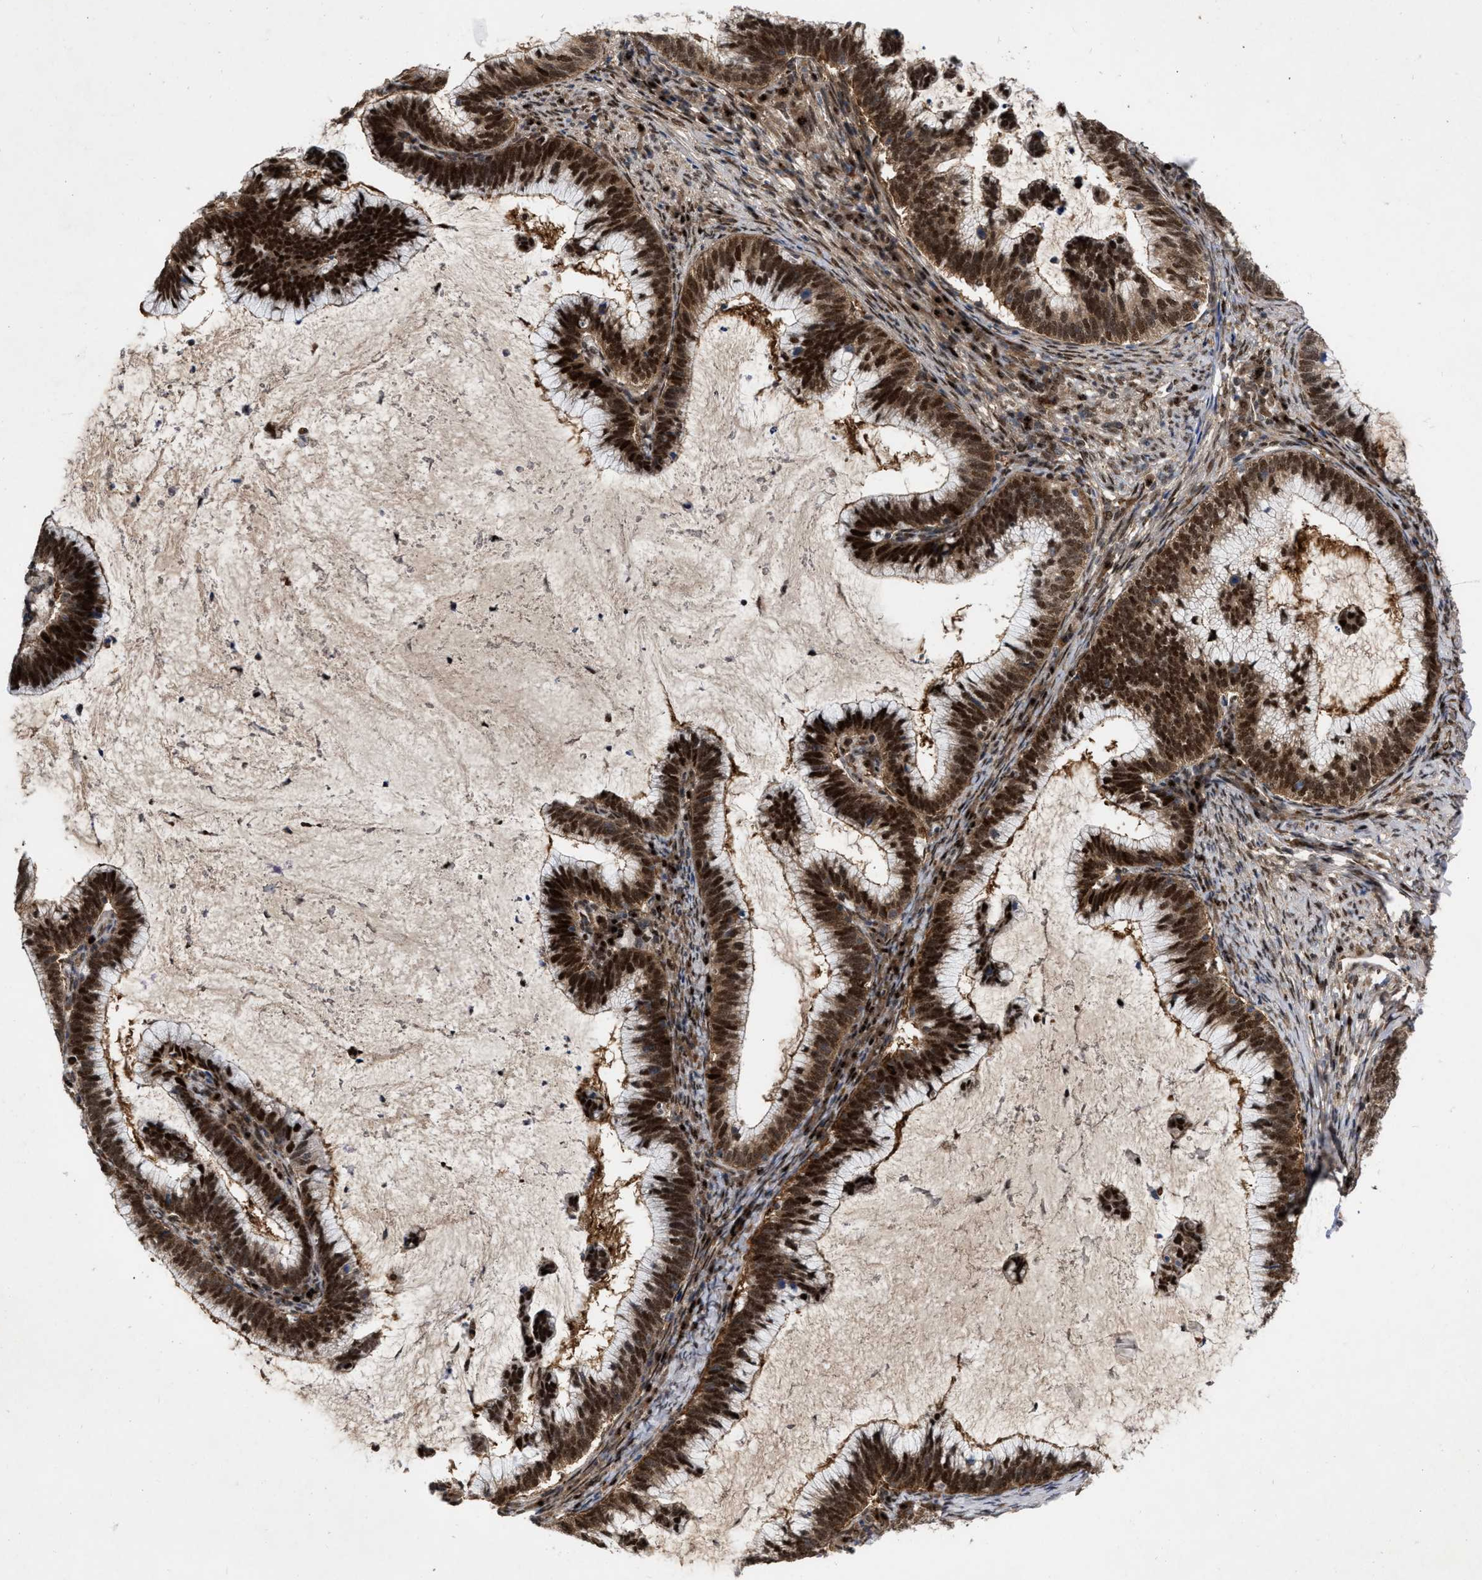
{"staining": {"intensity": "strong", "quantity": ">75%", "location": "cytoplasmic/membranous,nuclear"}, "tissue": "cervical cancer", "cell_type": "Tumor cells", "image_type": "cancer", "snomed": [{"axis": "morphology", "description": "Adenocarcinoma, NOS"}, {"axis": "topography", "description": "Cervix"}], "caption": "An immunohistochemistry image of tumor tissue is shown. Protein staining in brown shows strong cytoplasmic/membranous and nuclear positivity in cervical cancer within tumor cells. (DAB IHC, brown staining for protein, blue staining for nuclei).", "gene": "MDM4", "patient": {"sex": "female", "age": 36}}